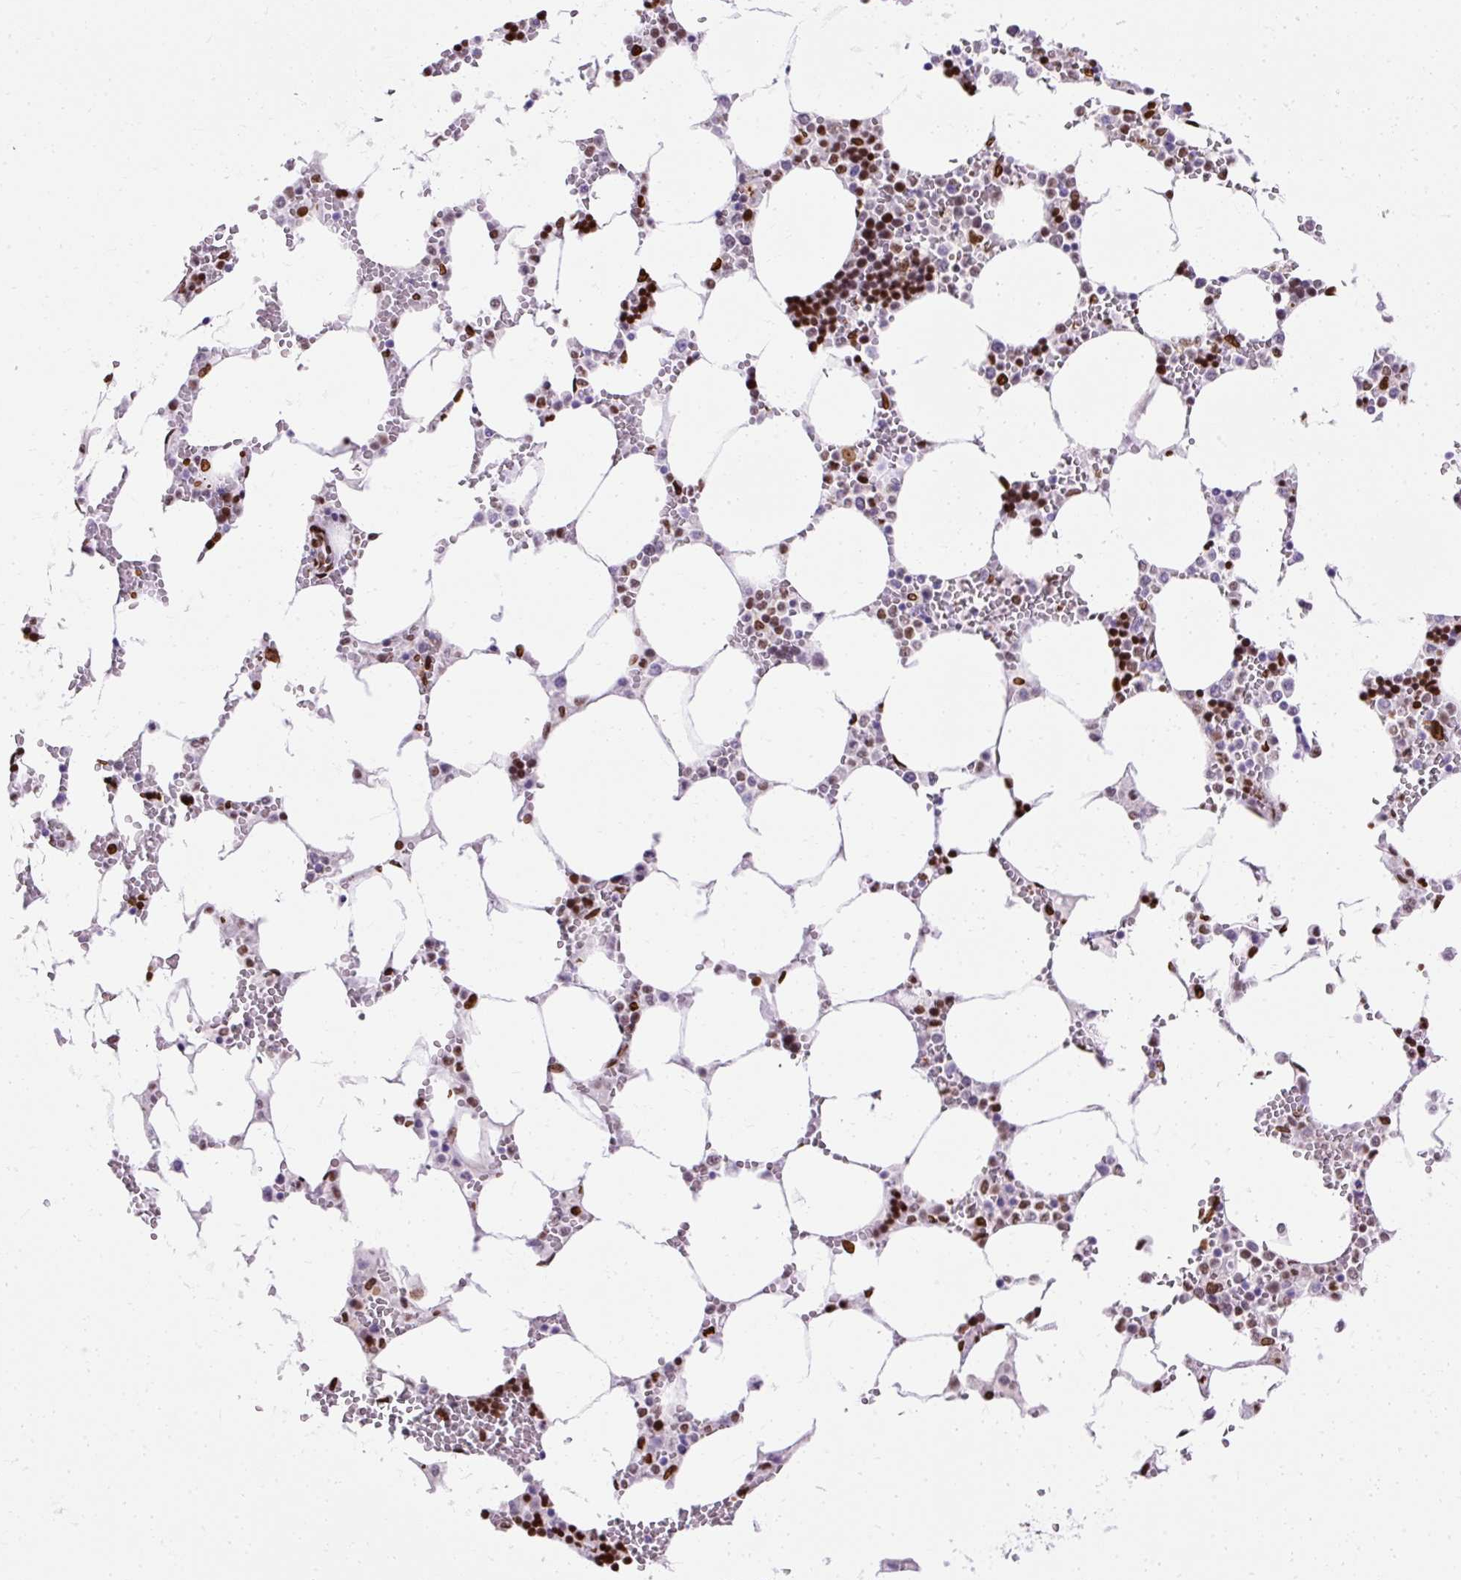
{"staining": {"intensity": "strong", "quantity": "25%-75%", "location": "nuclear"}, "tissue": "bone marrow", "cell_type": "Hematopoietic cells", "image_type": "normal", "snomed": [{"axis": "morphology", "description": "Normal tissue, NOS"}, {"axis": "topography", "description": "Bone marrow"}], "caption": "Protein staining exhibits strong nuclear positivity in about 25%-75% of hematopoietic cells in unremarkable bone marrow.", "gene": "TMEM184C", "patient": {"sex": "male", "age": 64}}